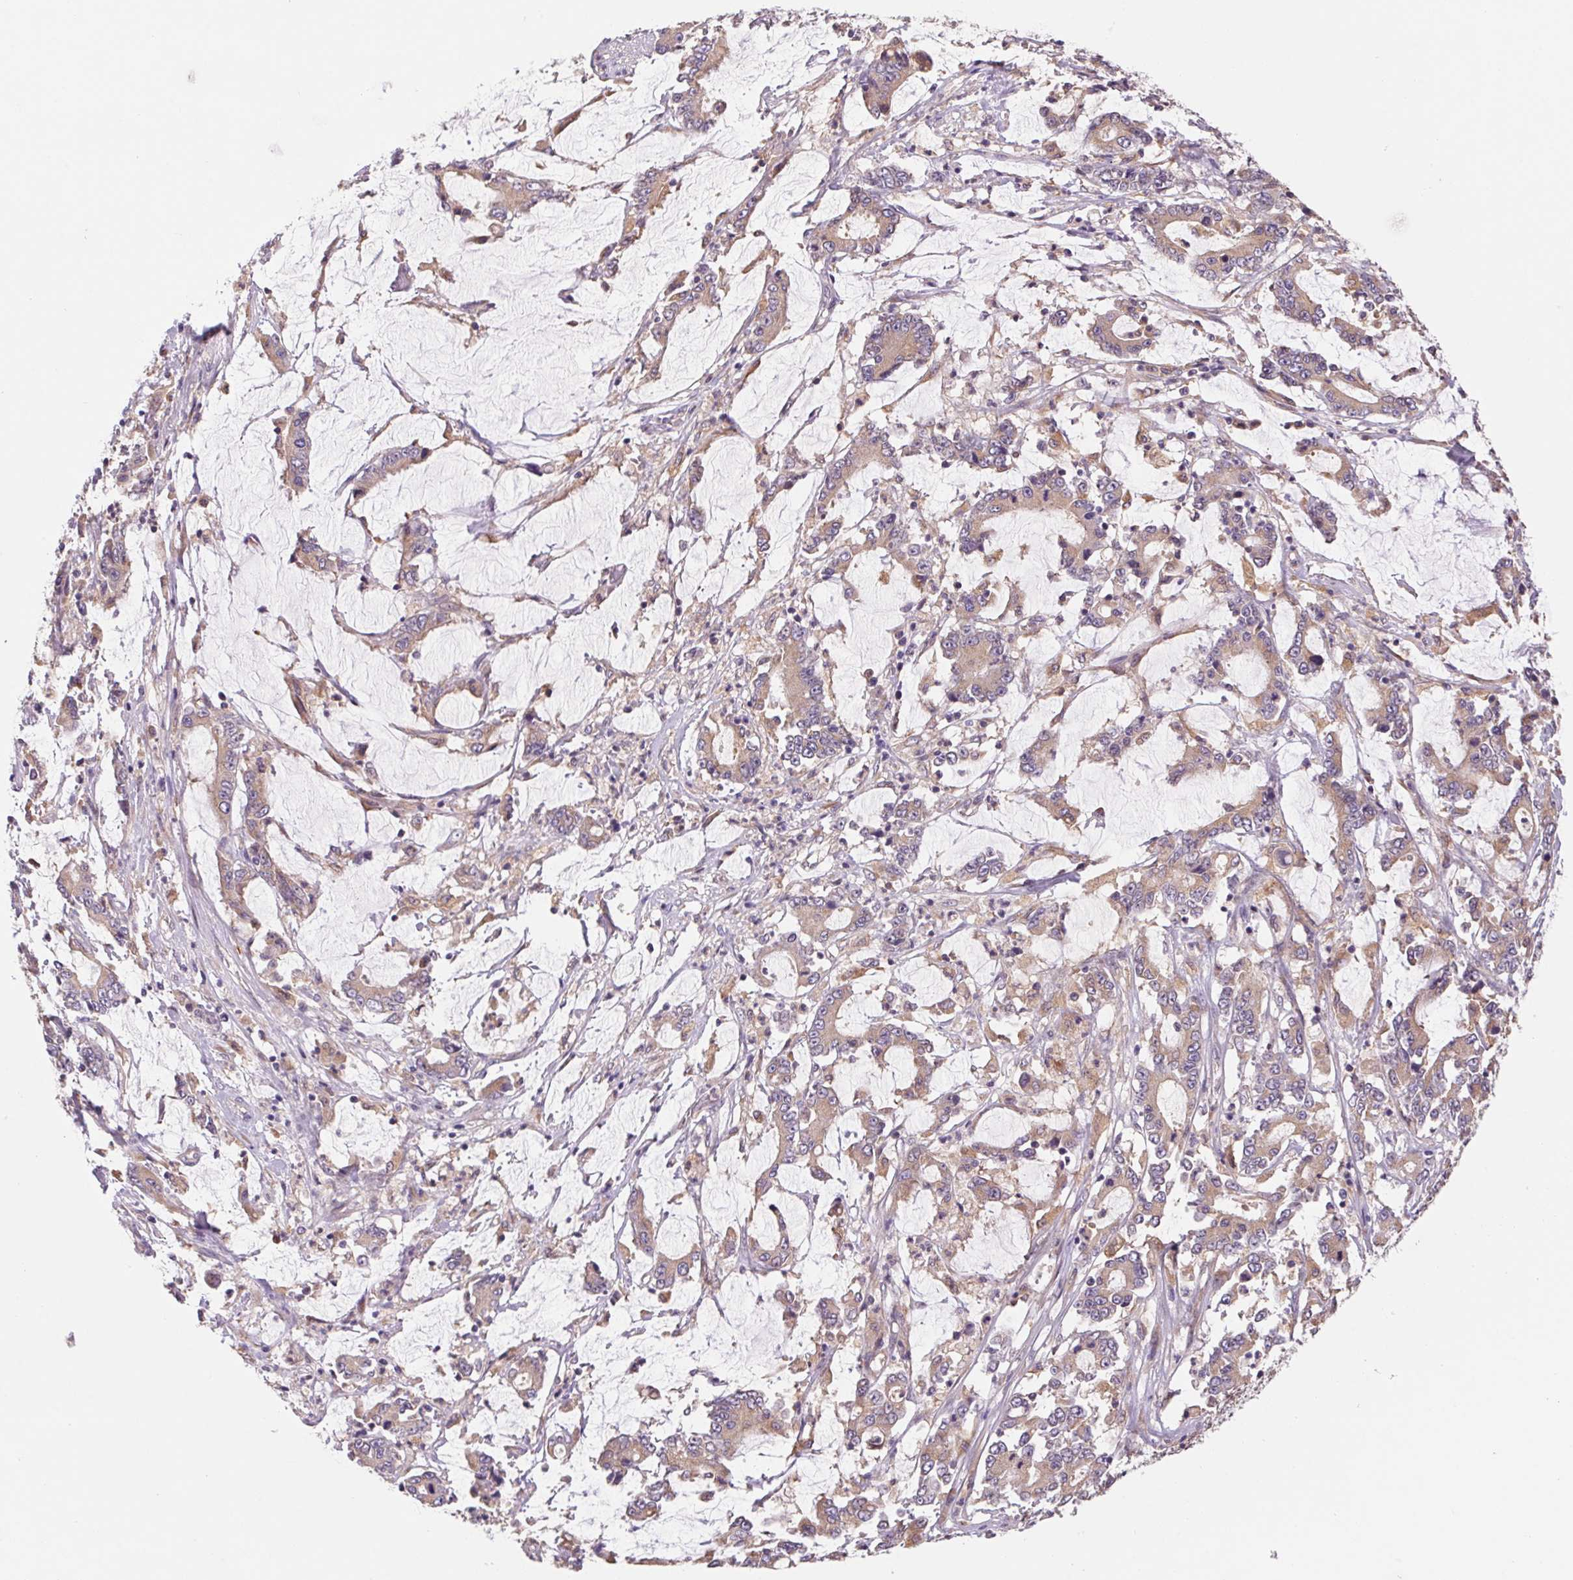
{"staining": {"intensity": "moderate", "quantity": ">75%", "location": "cytoplasmic/membranous"}, "tissue": "stomach cancer", "cell_type": "Tumor cells", "image_type": "cancer", "snomed": [{"axis": "morphology", "description": "Adenocarcinoma, NOS"}, {"axis": "topography", "description": "Stomach, upper"}], "caption": "Adenocarcinoma (stomach) stained with a protein marker exhibits moderate staining in tumor cells.", "gene": "RAB1A", "patient": {"sex": "male", "age": 68}}